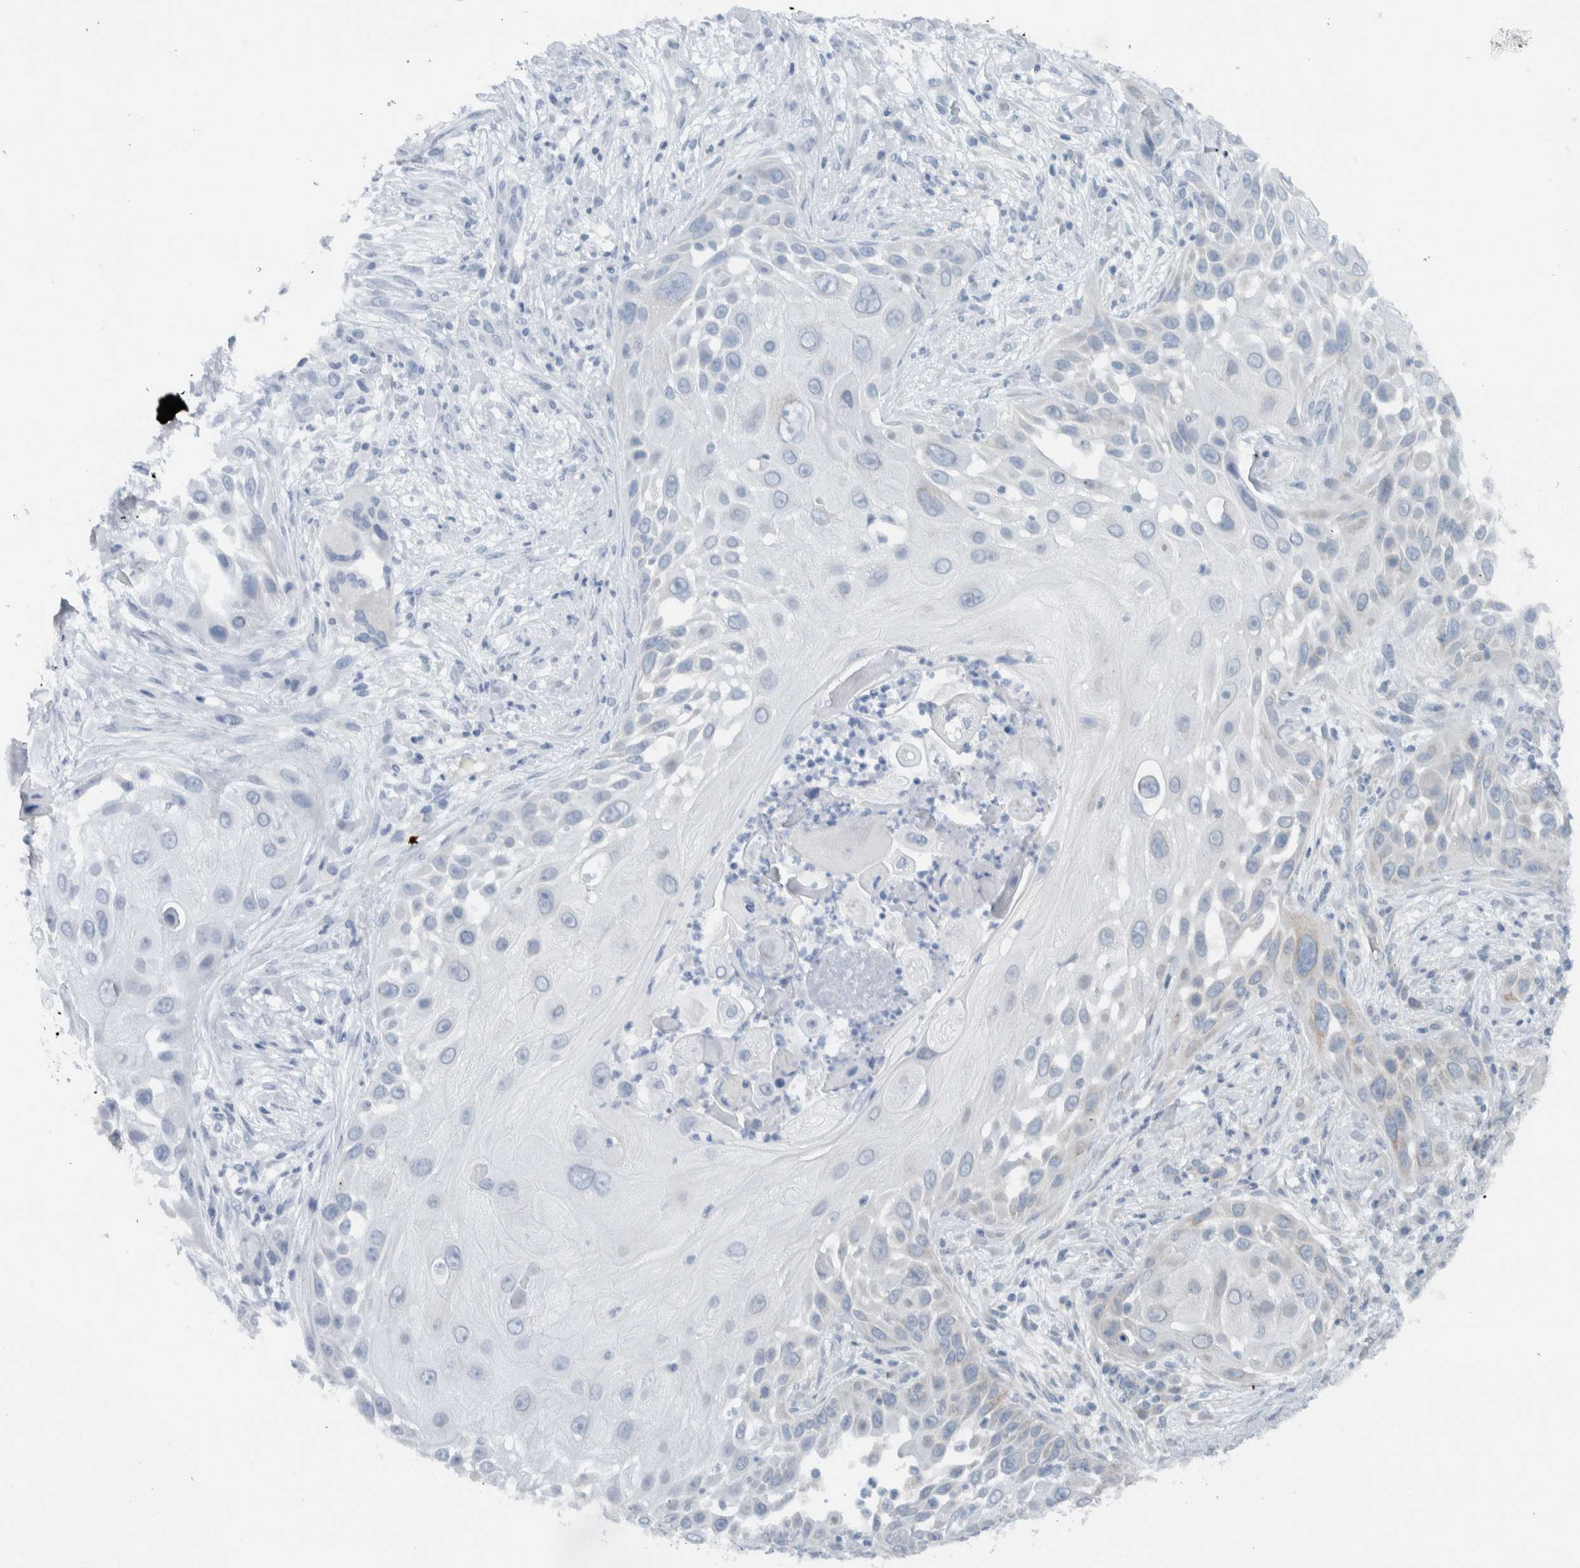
{"staining": {"intensity": "weak", "quantity": "<25%", "location": "cytoplasmic/membranous"}, "tissue": "skin cancer", "cell_type": "Tumor cells", "image_type": "cancer", "snomed": [{"axis": "morphology", "description": "Squamous cell carcinoma, NOS"}, {"axis": "topography", "description": "Skin"}], "caption": "A micrograph of skin cancer stained for a protein exhibits no brown staining in tumor cells.", "gene": "KLHL6", "patient": {"sex": "female", "age": 44}}